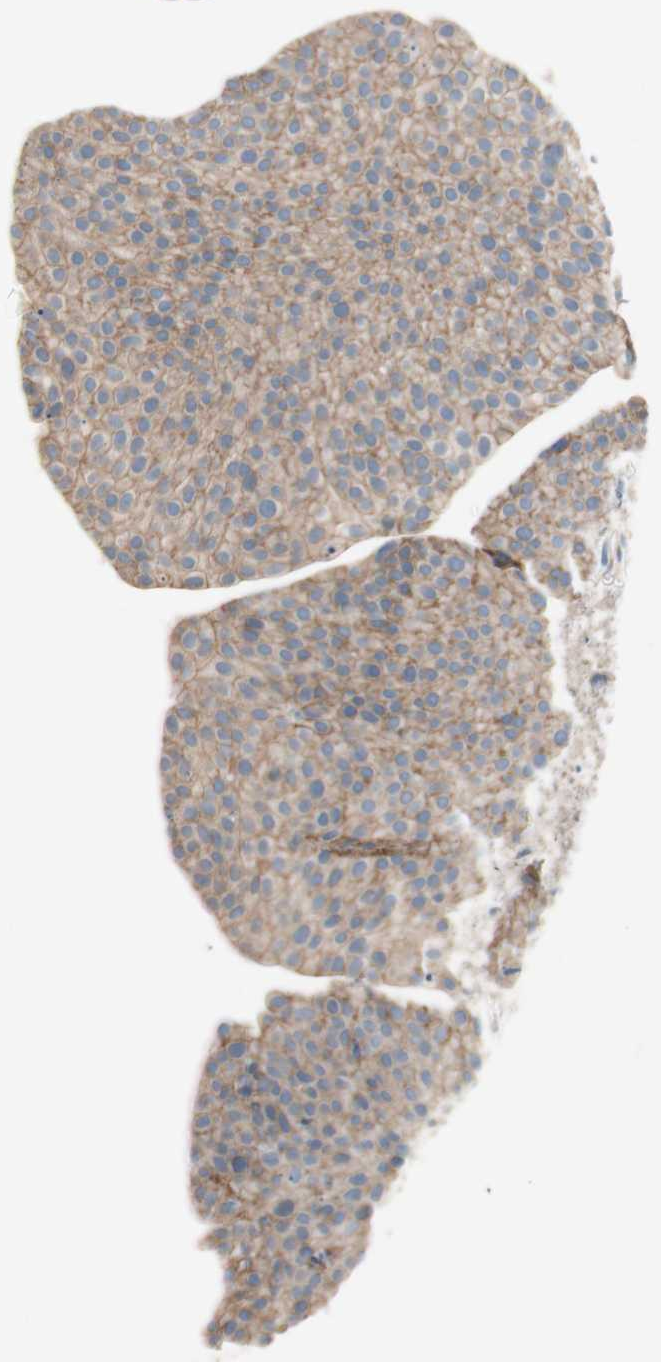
{"staining": {"intensity": "moderate", "quantity": "25%-75%", "location": "cytoplasmic/membranous"}, "tissue": "urothelial cancer", "cell_type": "Tumor cells", "image_type": "cancer", "snomed": [{"axis": "morphology", "description": "Urothelial carcinoma, Low grade"}, {"axis": "topography", "description": "Smooth muscle"}, {"axis": "topography", "description": "Urinary bladder"}], "caption": "Protein expression analysis of urothelial carcinoma (low-grade) exhibits moderate cytoplasmic/membranous positivity in about 25%-75% of tumor cells.", "gene": "GLUL", "patient": {"sex": "male", "age": 60}}